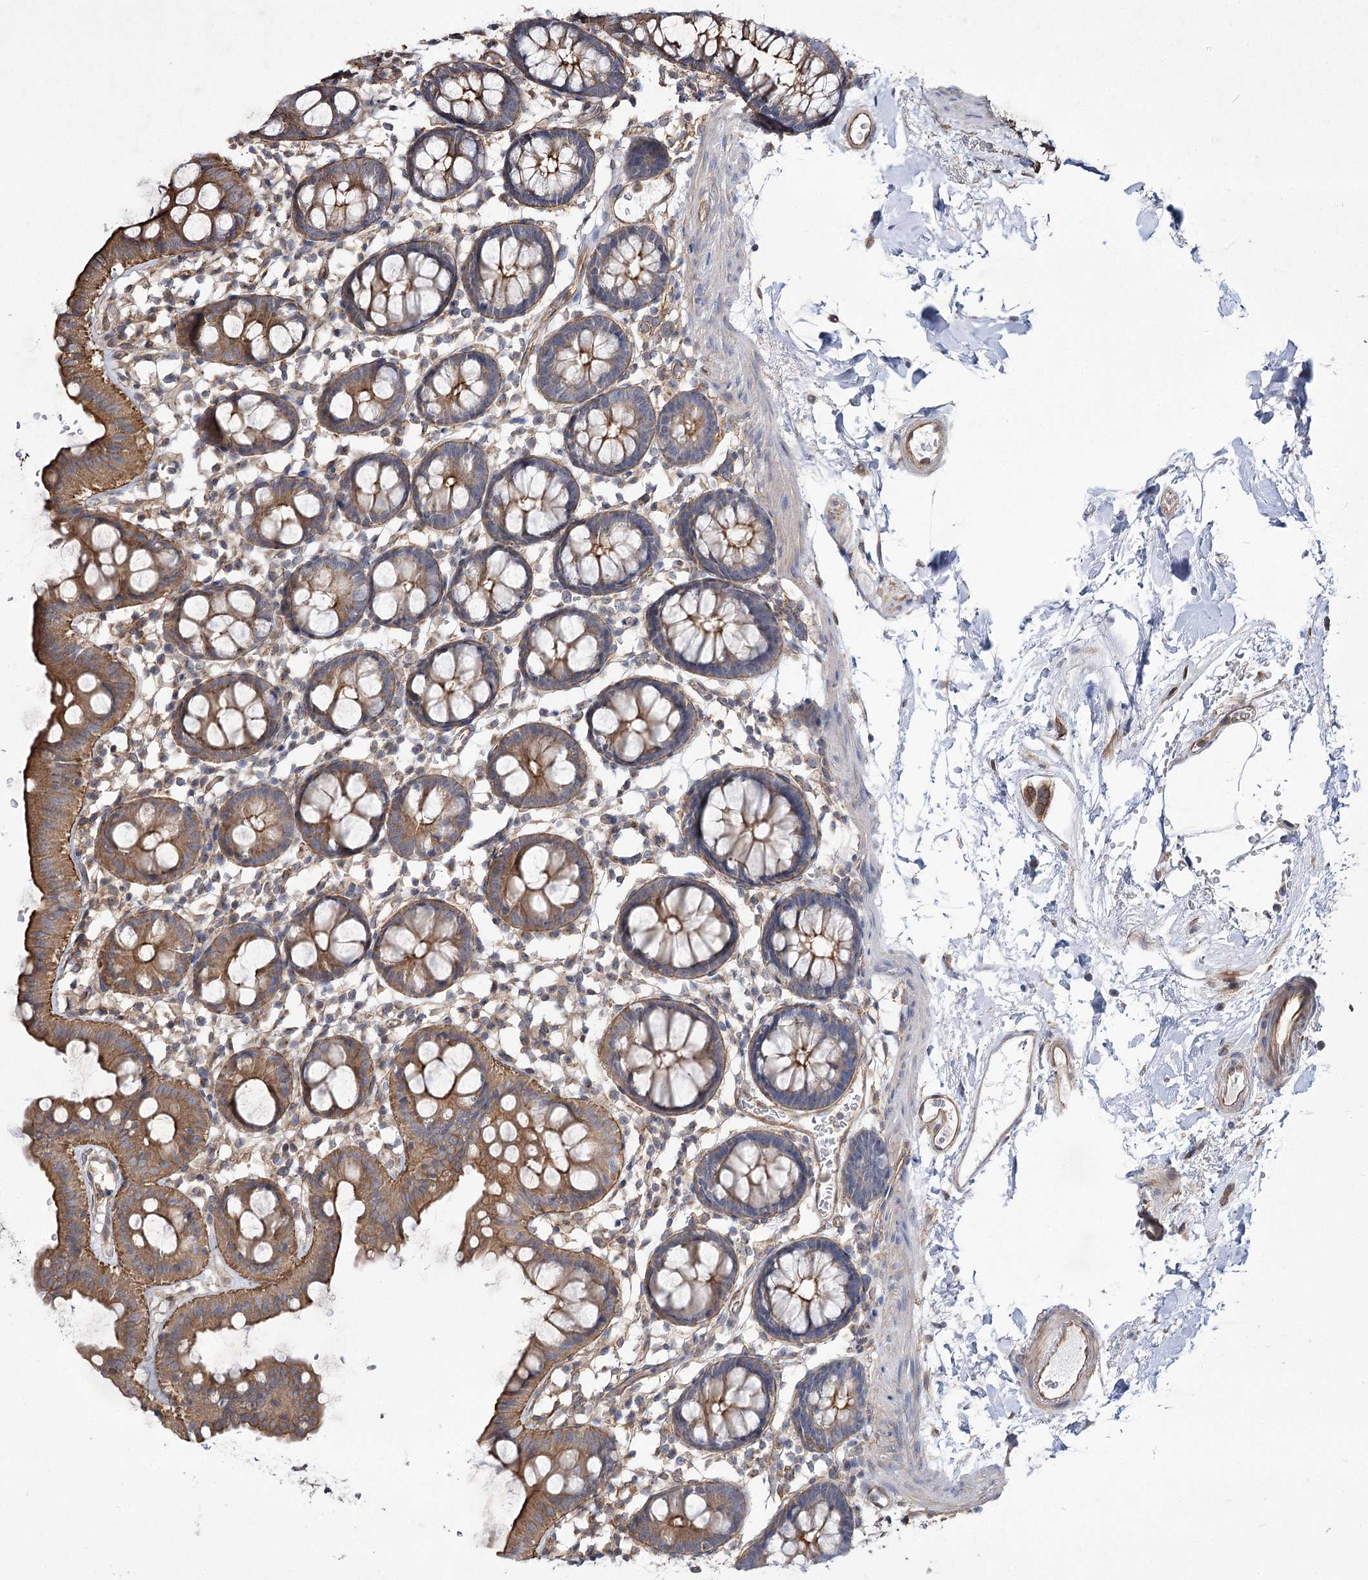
{"staining": {"intensity": "moderate", "quantity": ">75%", "location": "cytoplasmic/membranous"}, "tissue": "colon", "cell_type": "Endothelial cells", "image_type": "normal", "snomed": [{"axis": "morphology", "description": "Normal tissue, NOS"}, {"axis": "topography", "description": "Colon"}], "caption": "A brown stain labels moderate cytoplasmic/membranous expression of a protein in endothelial cells of benign colon.", "gene": "SH3BP5L", "patient": {"sex": "male", "age": 75}}